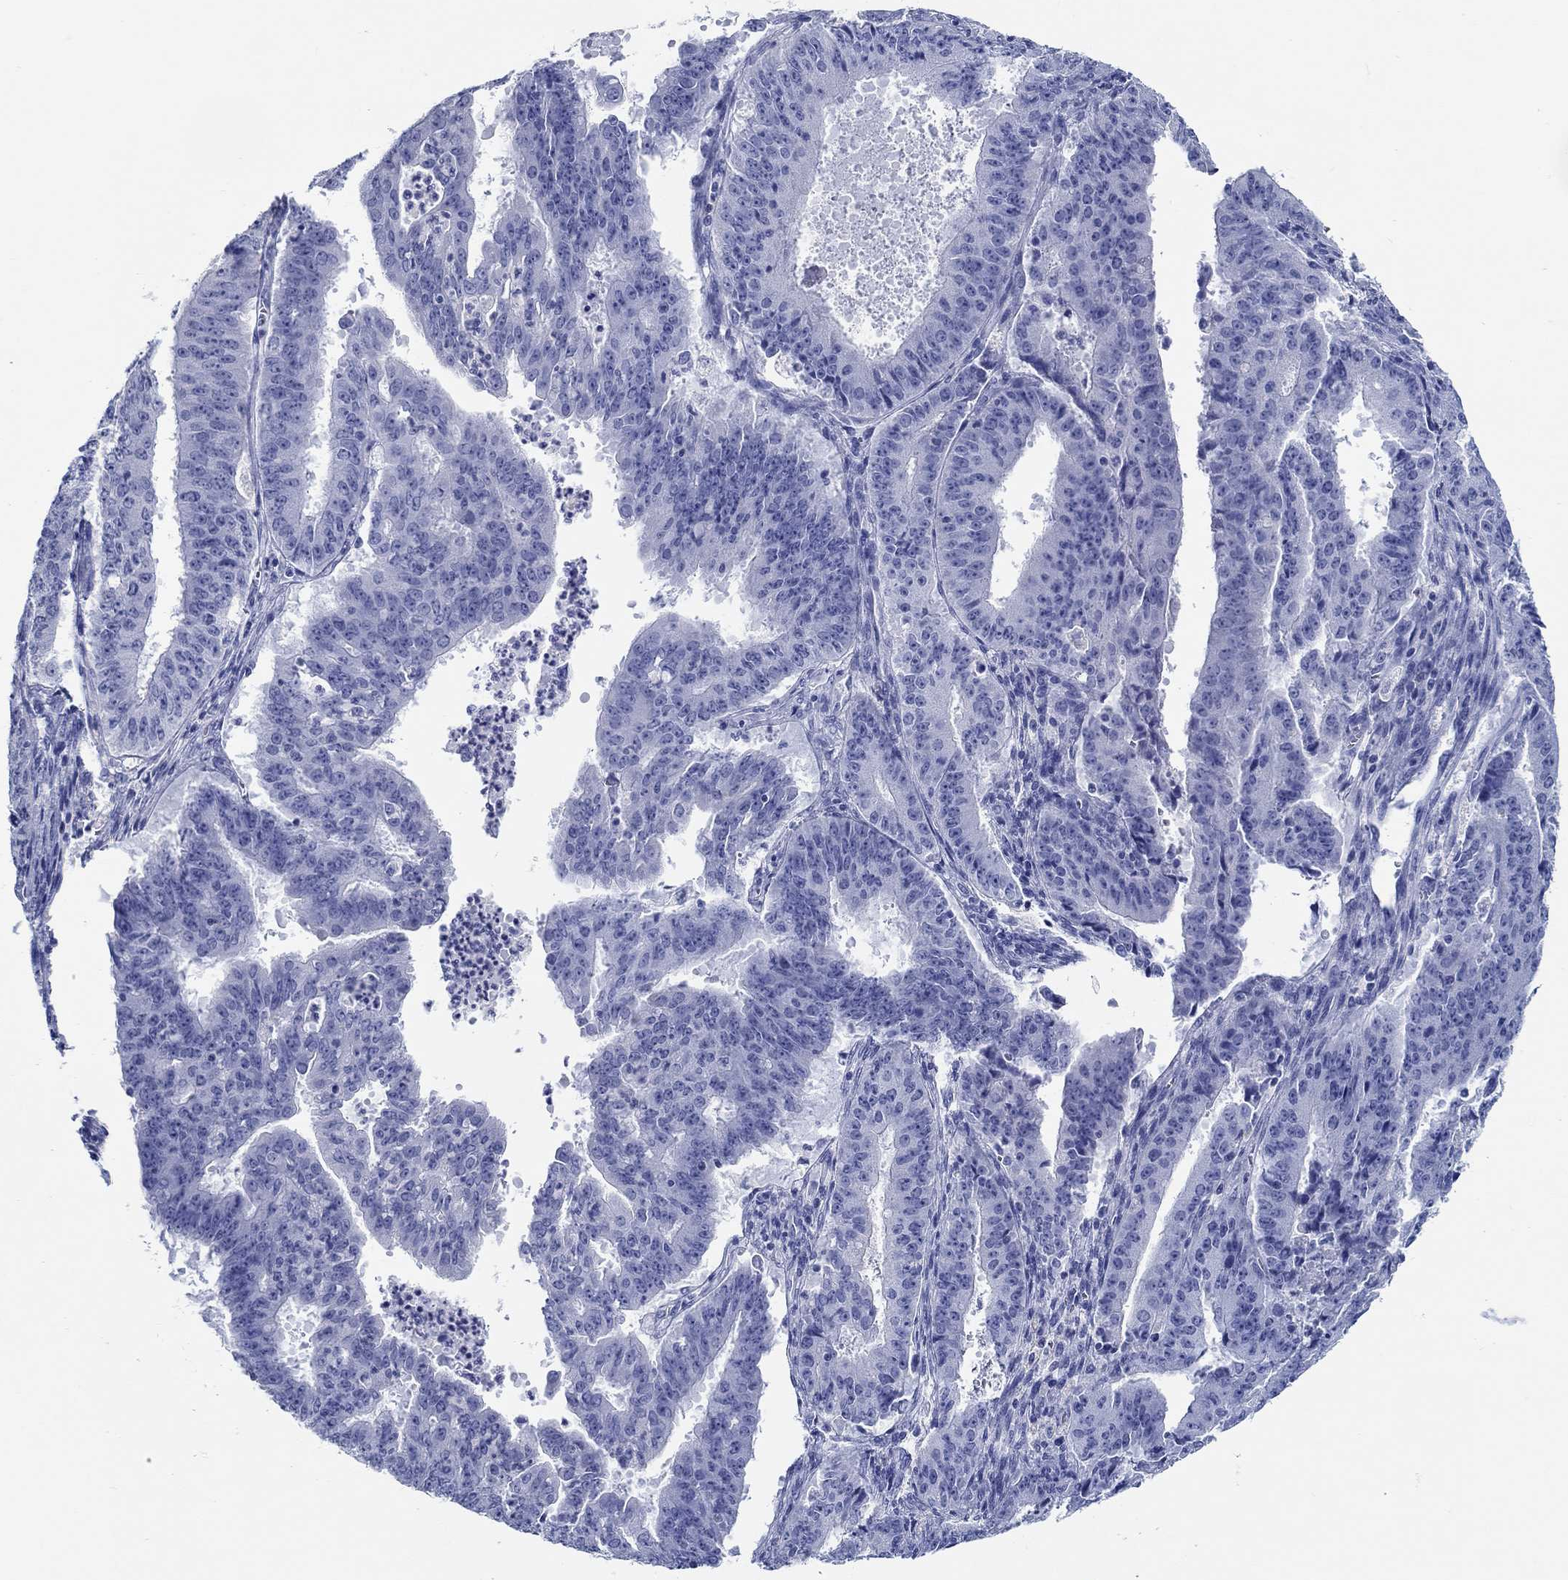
{"staining": {"intensity": "negative", "quantity": "none", "location": "none"}, "tissue": "ovarian cancer", "cell_type": "Tumor cells", "image_type": "cancer", "snomed": [{"axis": "morphology", "description": "Carcinoma, endometroid"}, {"axis": "topography", "description": "Ovary"}], "caption": "Protein analysis of ovarian cancer (endometroid carcinoma) displays no significant expression in tumor cells.", "gene": "FBXO2", "patient": {"sex": "female", "age": 42}}